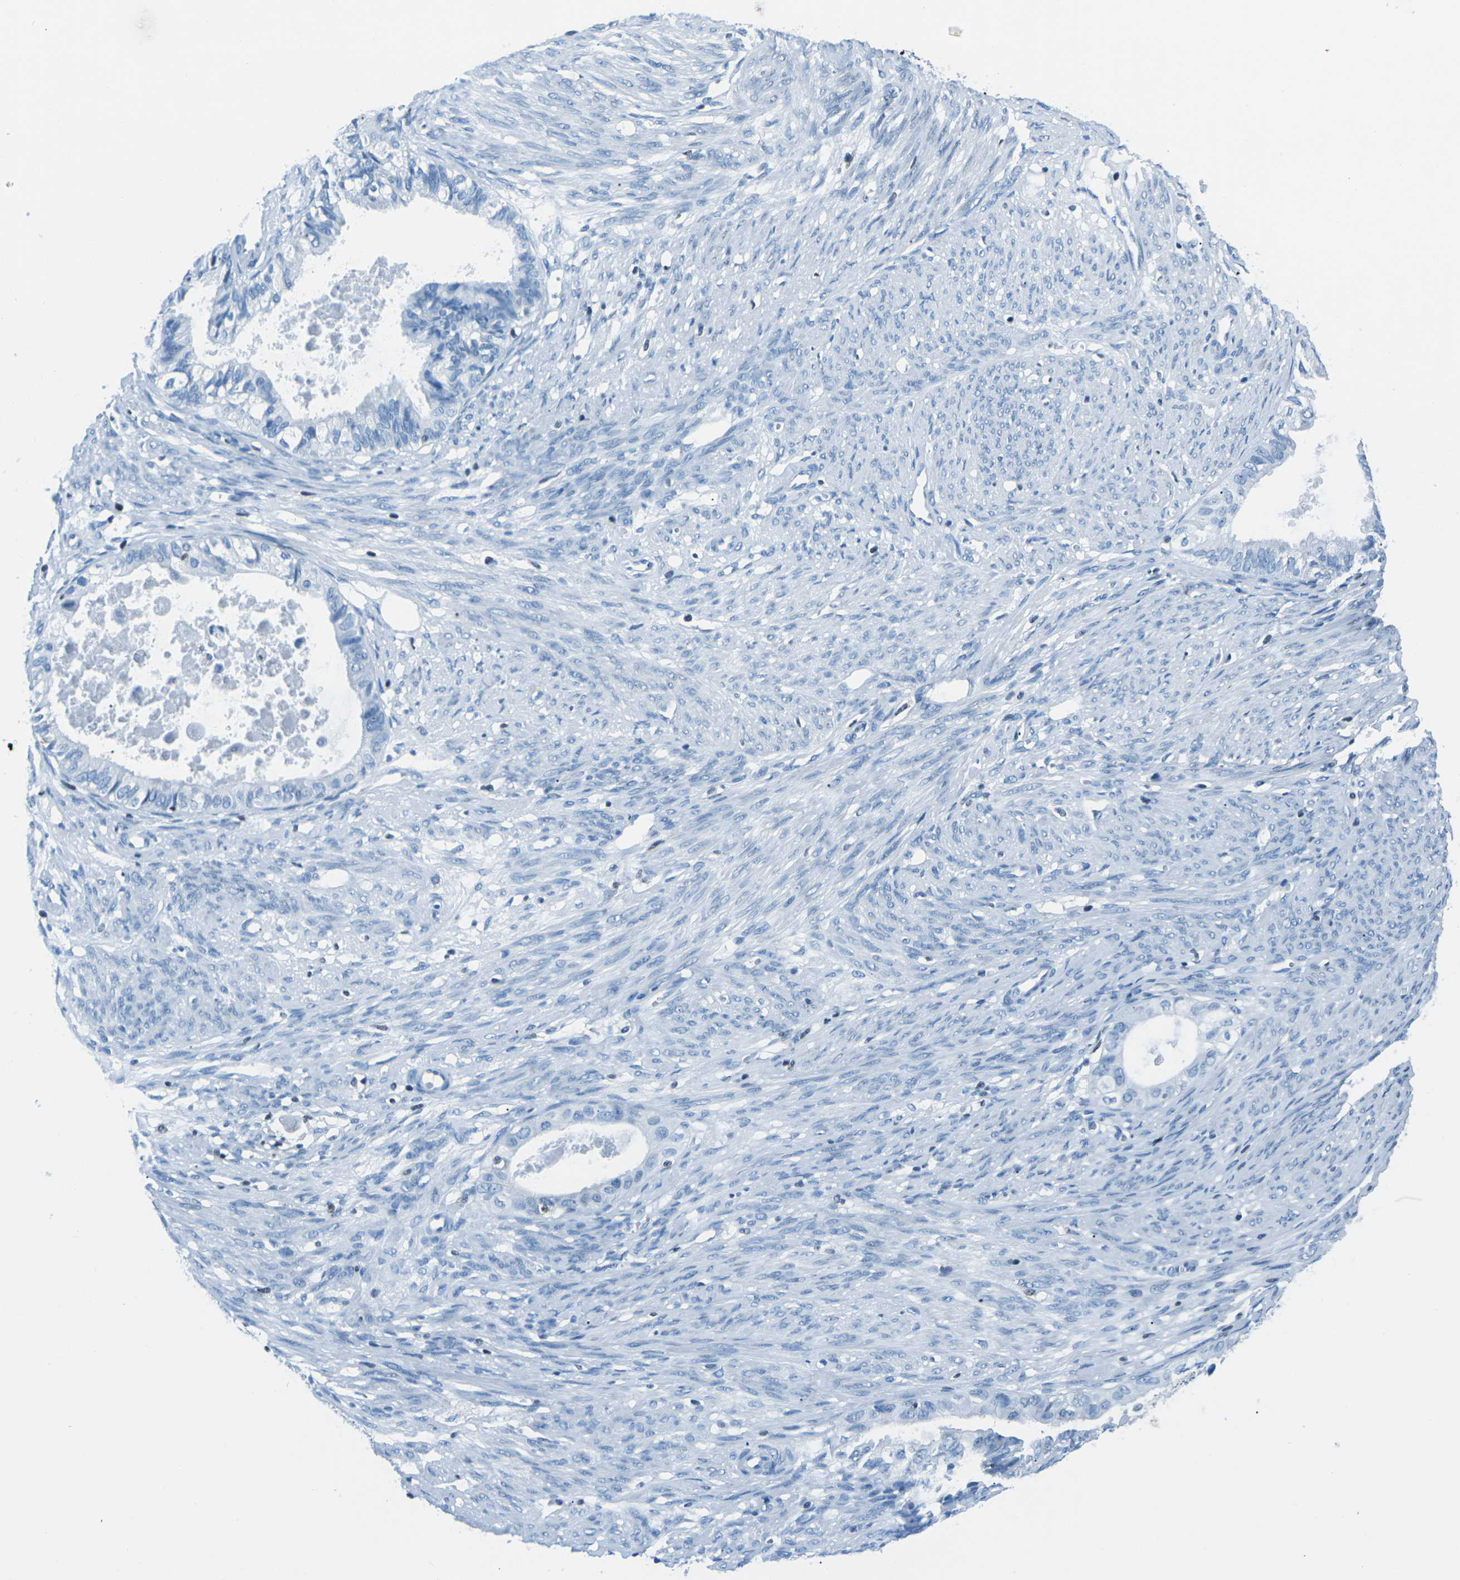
{"staining": {"intensity": "negative", "quantity": "none", "location": "none"}, "tissue": "cervical cancer", "cell_type": "Tumor cells", "image_type": "cancer", "snomed": [{"axis": "morphology", "description": "Normal tissue, NOS"}, {"axis": "morphology", "description": "Adenocarcinoma, NOS"}, {"axis": "topography", "description": "Cervix"}, {"axis": "topography", "description": "Endometrium"}], "caption": "A high-resolution image shows immunohistochemistry staining of cervical cancer, which demonstrates no significant positivity in tumor cells.", "gene": "CELF2", "patient": {"sex": "female", "age": 86}}